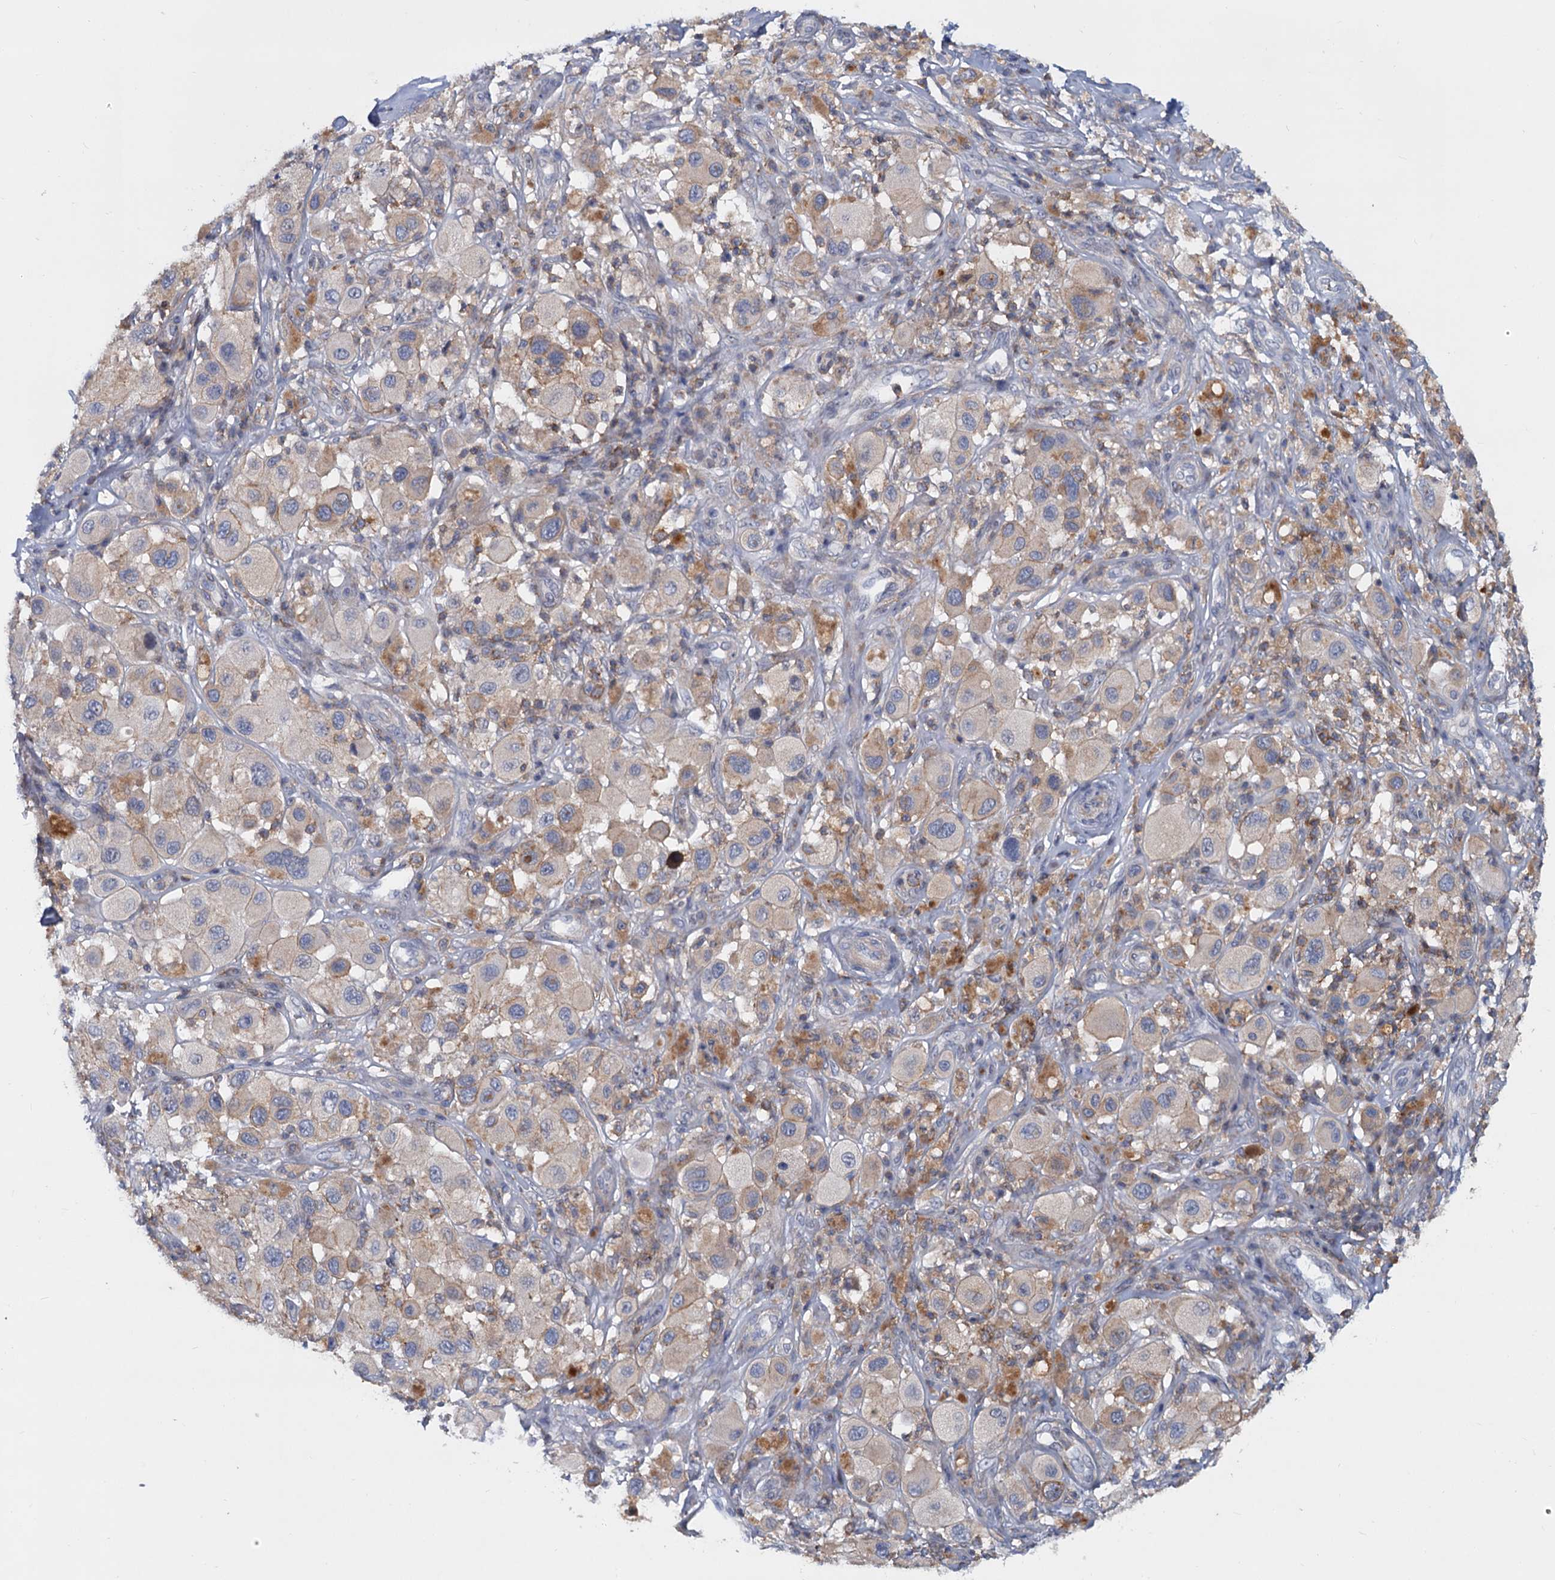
{"staining": {"intensity": "moderate", "quantity": "25%-75%", "location": "cytoplasmic/membranous"}, "tissue": "melanoma", "cell_type": "Tumor cells", "image_type": "cancer", "snomed": [{"axis": "morphology", "description": "Malignant melanoma, Metastatic site"}, {"axis": "topography", "description": "Skin"}], "caption": "Malignant melanoma (metastatic site) tissue displays moderate cytoplasmic/membranous staining in about 25%-75% of tumor cells, visualized by immunohistochemistry. The staining is performed using DAB brown chromogen to label protein expression. The nuclei are counter-stained blue using hematoxylin.", "gene": "LRCH4", "patient": {"sex": "male", "age": 41}}